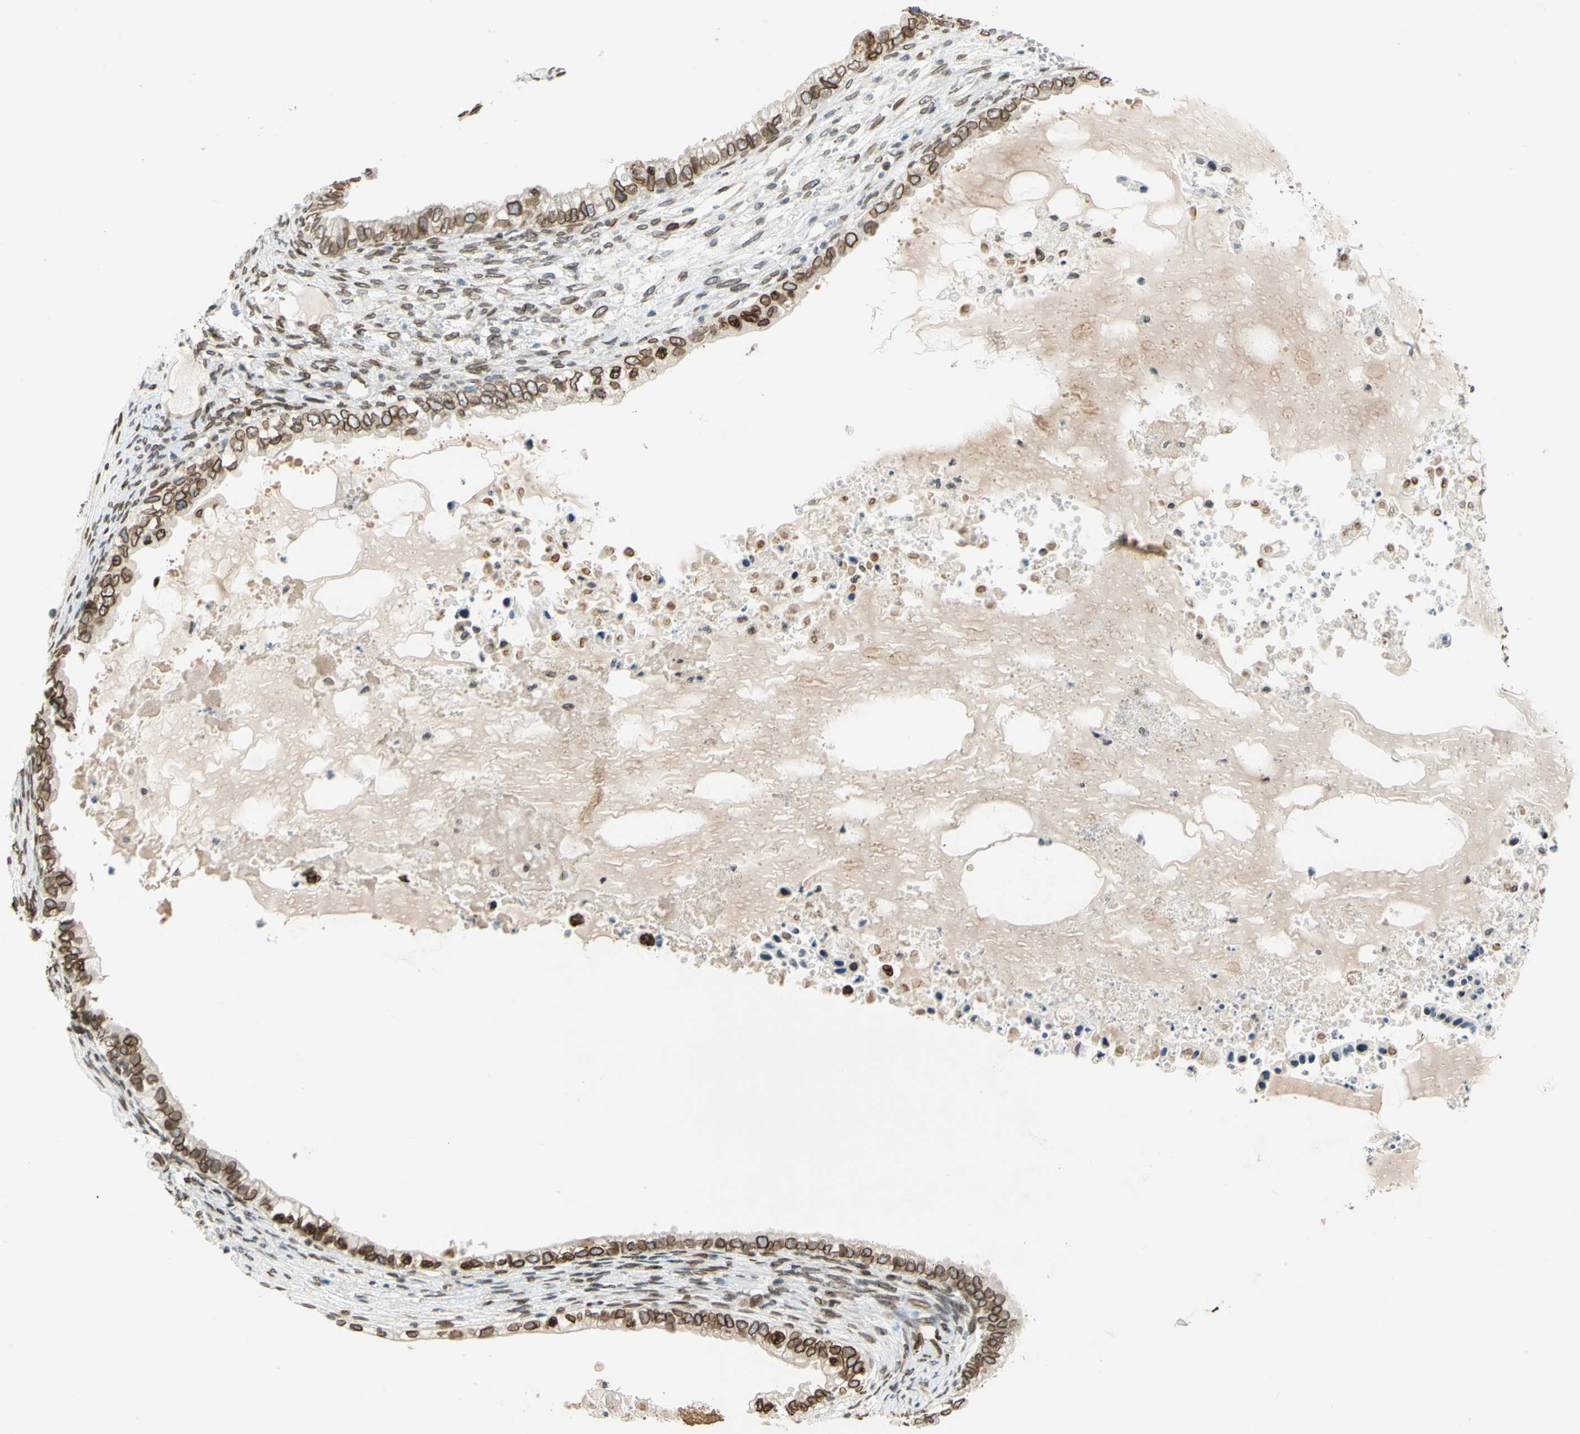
{"staining": {"intensity": "strong", "quantity": ">75%", "location": "cytoplasmic/membranous,nuclear"}, "tissue": "ovarian cancer", "cell_type": "Tumor cells", "image_type": "cancer", "snomed": [{"axis": "morphology", "description": "Cystadenocarcinoma, mucinous, NOS"}, {"axis": "topography", "description": "Ovary"}], "caption": "Immunohistochemistry (IHC) (DAB (3,3'-diaminobenzidine)) staining of human ovarian cancer exhibits strong cytoplasmic/membranous and nuclear protein expression in approximately >75% of tumor cells. (Stains: DAB in brown, nuclei in blue, Microscopy: brightfield microscopy at high magnification).", "gene": "SUN1", "patient": {"sex": "female", "age": 80}}